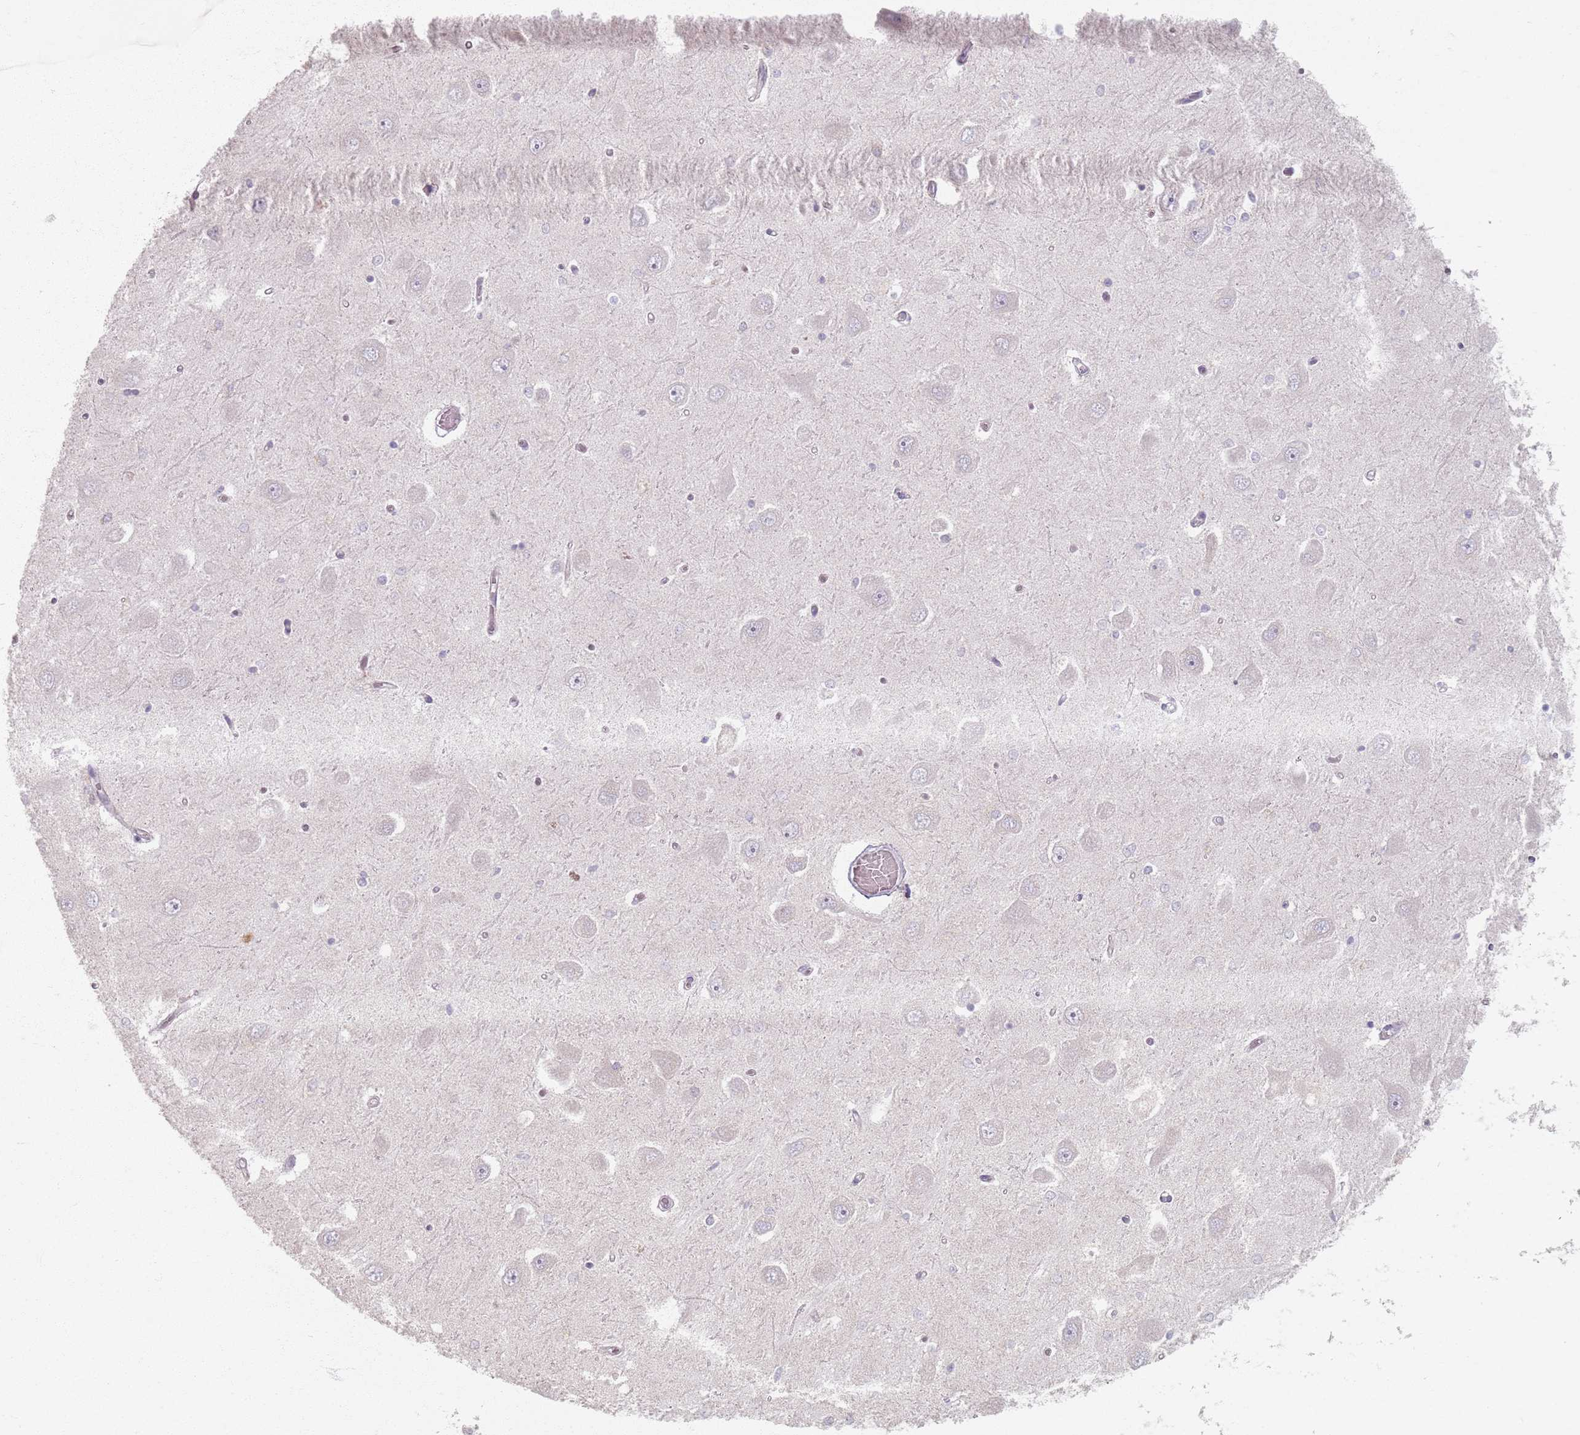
{"staining": {"intensity": "negative", "quantity": "none", "location": "none"}, "tissue": "hippocampus", "cell_type": "Glial cells", "image_type": "normal", "snomed": [{"axis": "morphology", "description": "Normal tissue, NOS"}, {"axis": "topography", "description": "Hippocampus"}], "caption": "A histopathology image of human hippocampus is negative for staining in glial cells. (DAB immunohistochemistry (IHC) with hematoxylin counter stain).", "gene": "PKD2L2", "patient": {"sex": "male", "age": 45}}